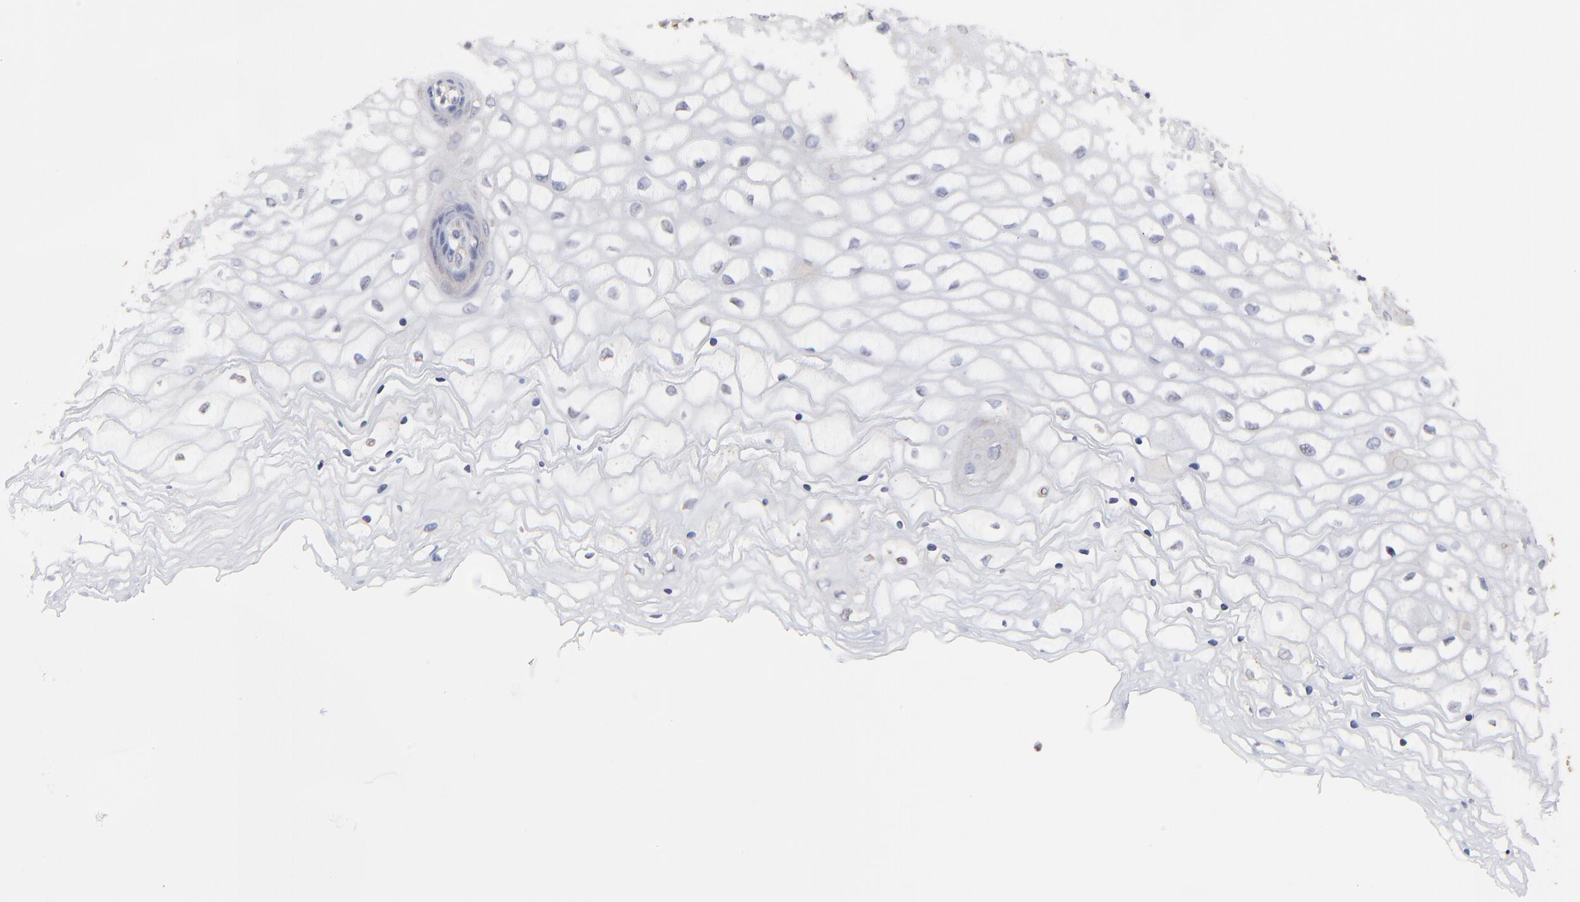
{"staining": {"intensity": "weak", "quantity": "<25%", "location": "cytoplasmic/membranous"}, "tissue": "vagina", "cell_type": "Squamous epithelial cells", "image_type": "normal", "snomed": [{"axis": "morphology", "description": "Normal tissue, NOS"}, {"axis": "topography", "description": "Vagina"}], "caption": "Immunohistochemistry photomicrograph of benign vagina stained for a protein (brown), which displays no expression in squamous epithelial cells.", "gene": "ARMT1", "patient": {"sex": "female", "age": 34}}